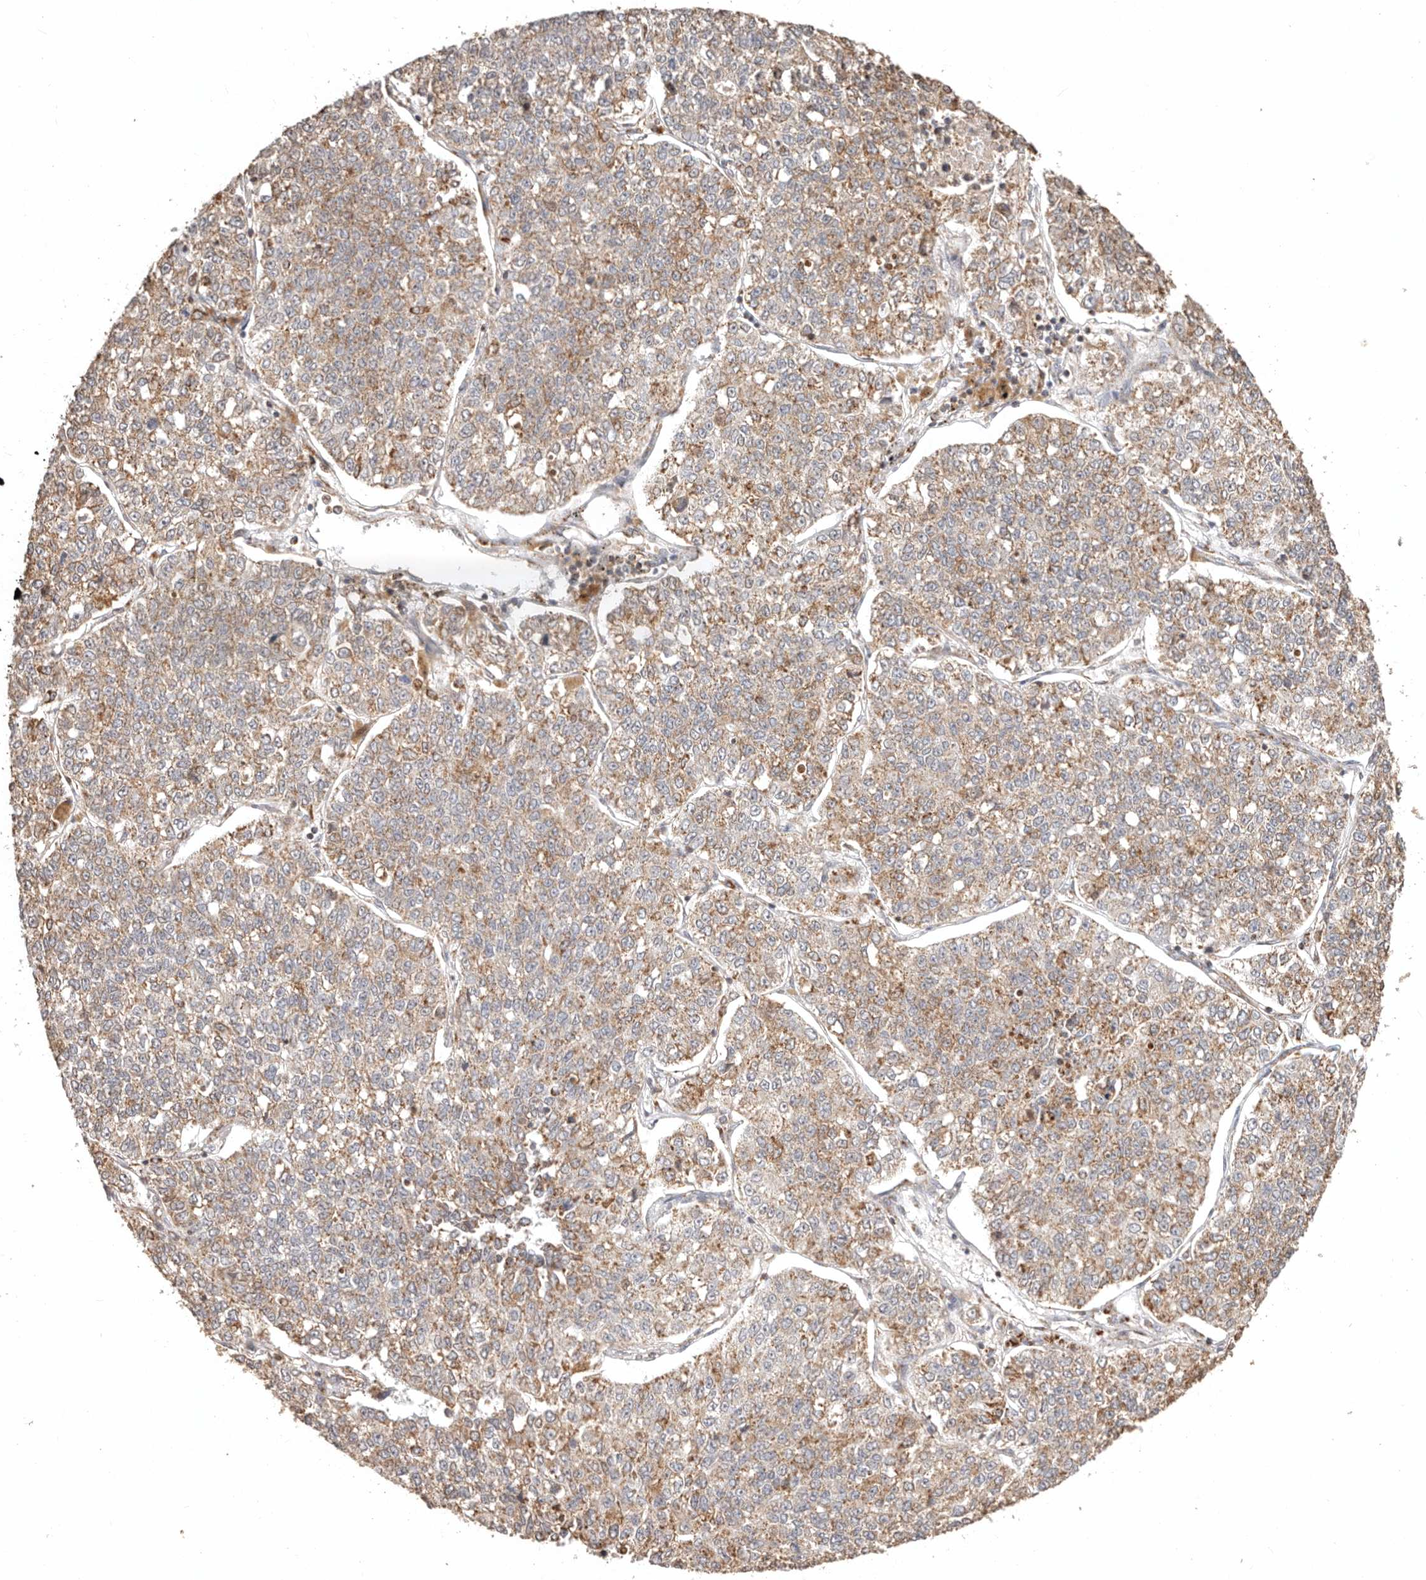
{"staining": {"intensity": "moderate", "quantity": ">75%", "location": "cytoplasmic/membranous"}, "tissue": "lung cancer", "cell_type": "Tumor cells", "image_type": "cancer", "snomed": [{"axis": "morphology", "description": "Adenocarcinoma, NOS"}, {"axis": "topography", "description": "Lung"}], "caption": "DAB immunohistochemical staining of human adenocarcinoma (lung) shows moderate cytoplasmic/membranous protein positivity in approximately >75% of tumor cells. The staining was performed using DAB (3,3'-diaminobenzidine), with brown indicating positive protein expression. Nuclei are stained blue with hematoxylin.", "gene": "NDUFB11", "patient": {"sex": "male", "age": 49}}